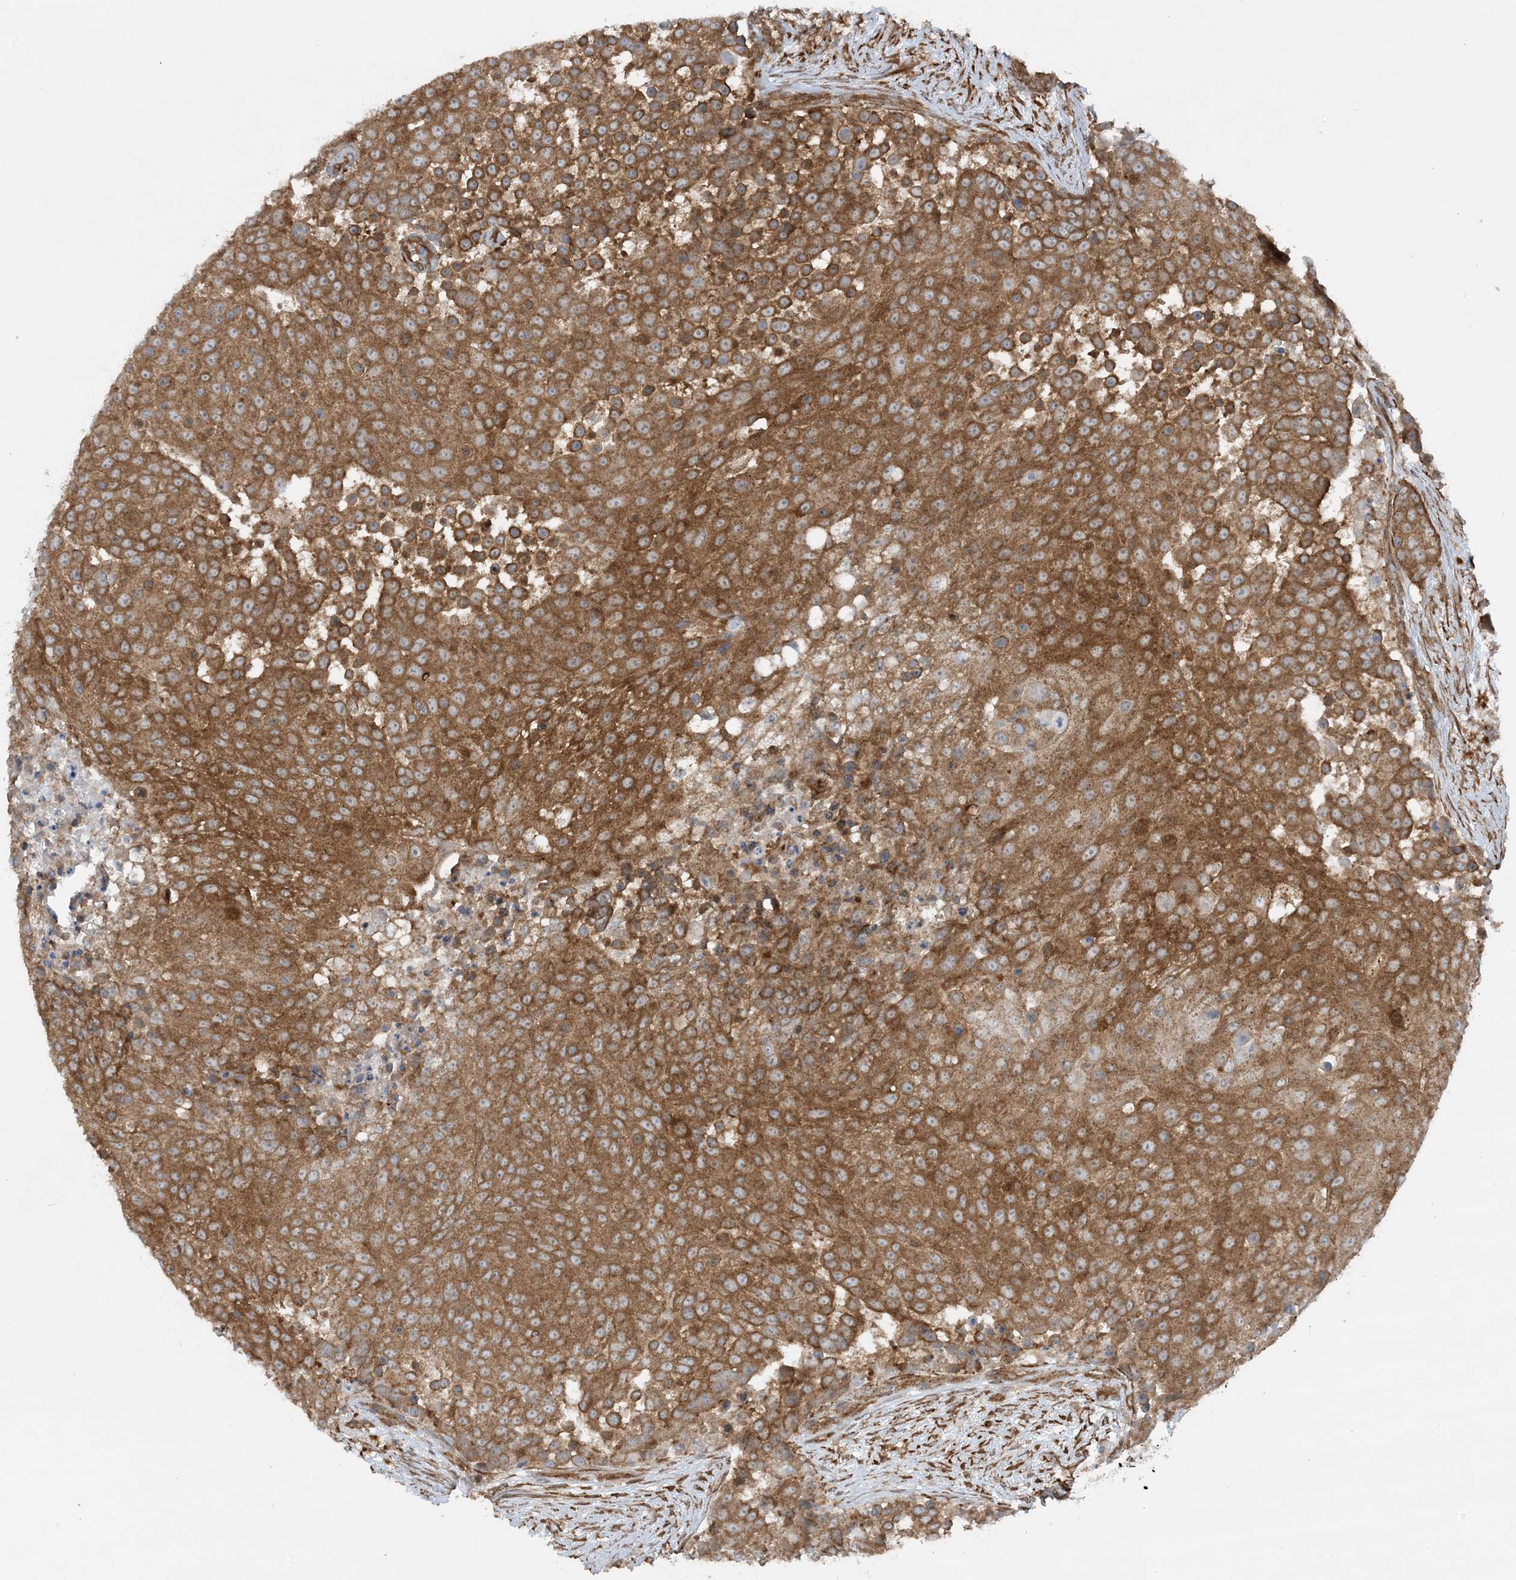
{"staining": {"intensity": "strong", "quantity": ">75%", "location": "cytoplasmic/membranous"}, "tissue": "urothelial cancer", "cell_type": "Tumor cells", "image_type": "cancer", "snomed": [{"axis": "morphology", "description": "Urothelial carcinoma, High grade"}, {"axis": "topography", "description": "Urinary bladder"}], "caption": "This is a micrograph of immunohistochemistry staining of urothelial cancer, which shows strong staining in the cytoplasmic/membranous of tumor cells.", "gene": "STAM2", "patient": {"sex": "female", "age": 63}}